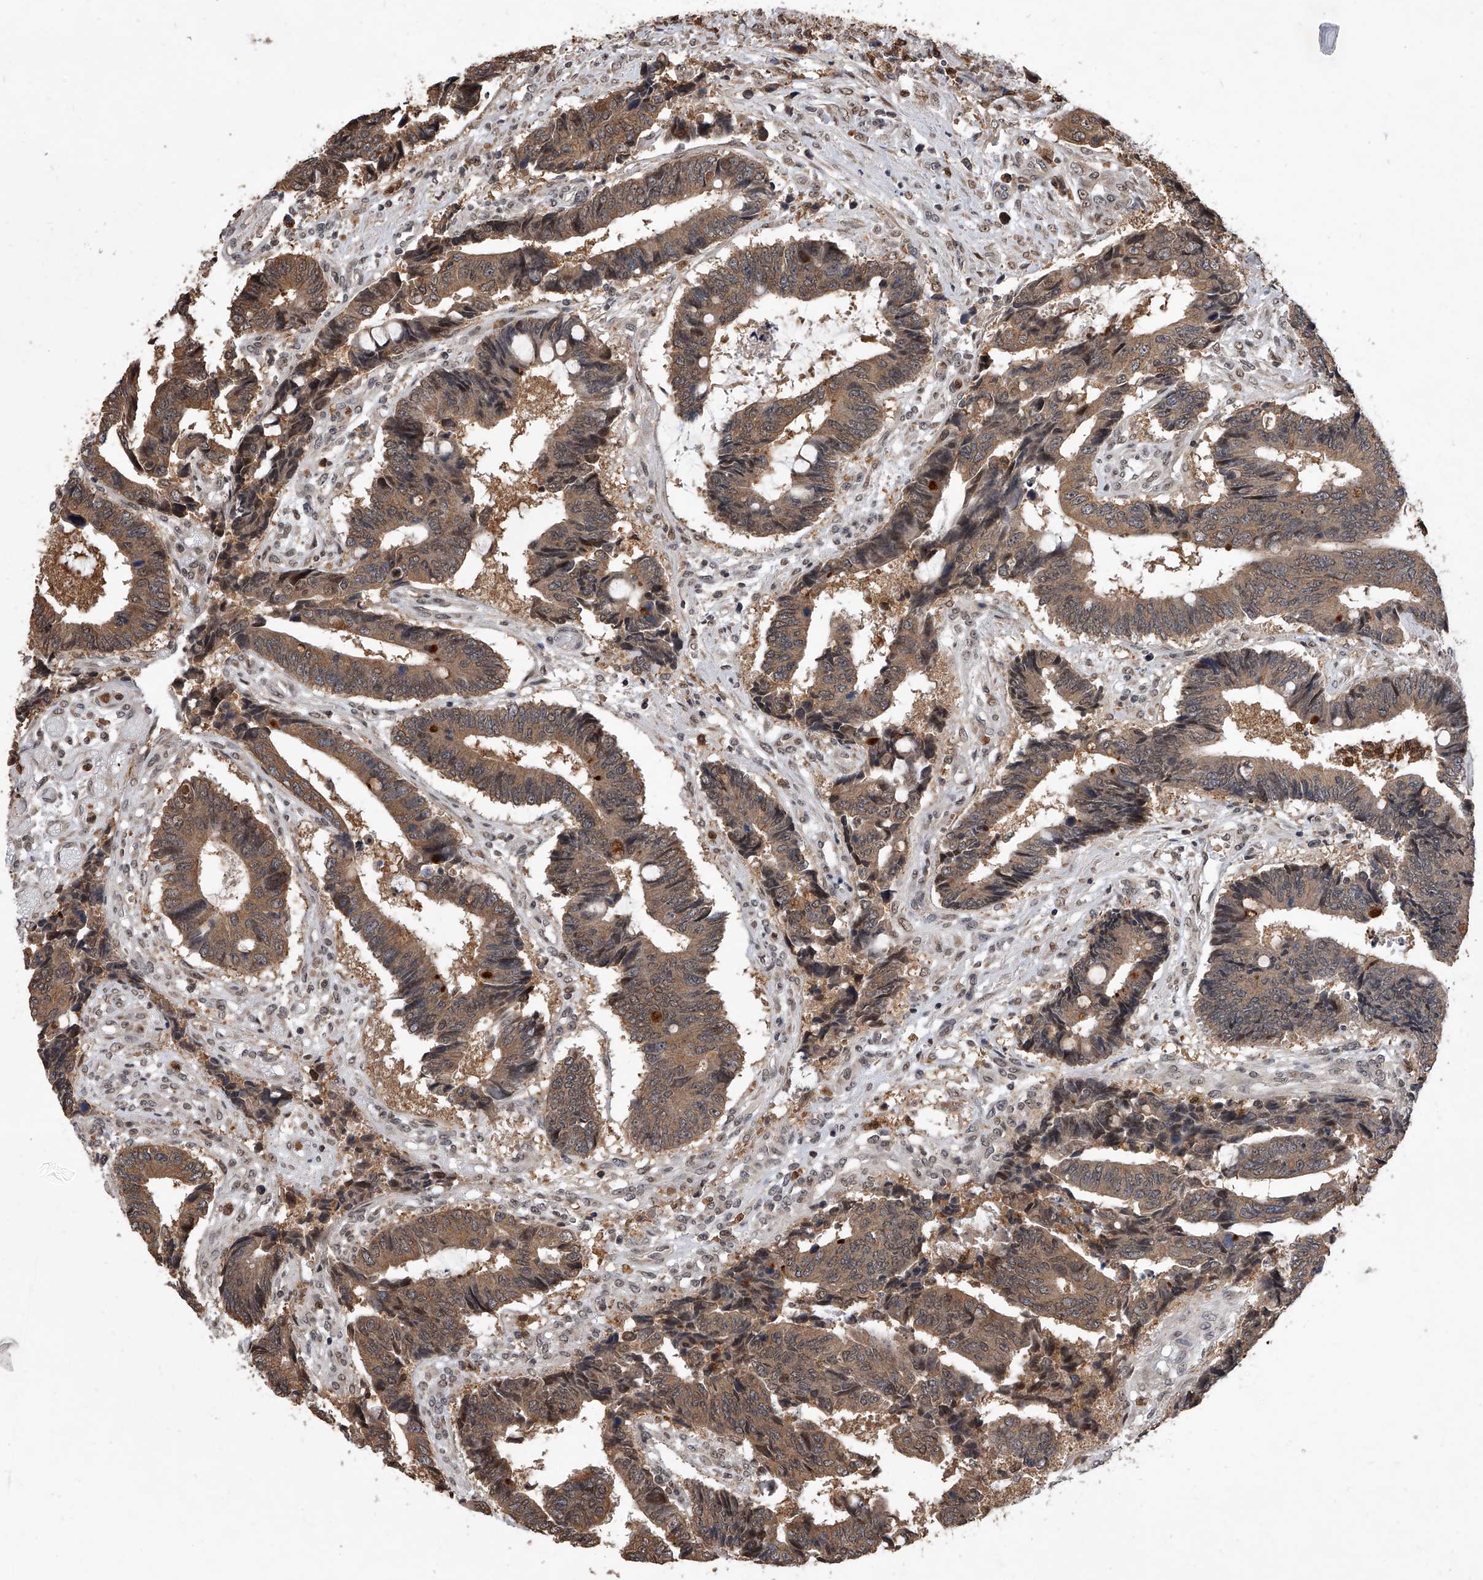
{"staining": {"intensity": "moderate", "quantity": ">75%", "location": "cytoplasmic/membranous"}, "tissue": "colorectal cancer", "cell_type": "Tumor cells", "image_type": "cancer", "snomed": [{"axis": "morphology", "description": "Adenocarcinoma, NOS"}, {"axis": "topography", "description": "Rectum"}], "caption": "A photomicrograph showing moderate cytoplasmic/membranous staining in approximately >75% of tumor cells in colorectal cancer, as visualized by brown immunohistochemical staining.", "gene": "BHLHE23", "patient": {"sex": "male", "age": 84}}